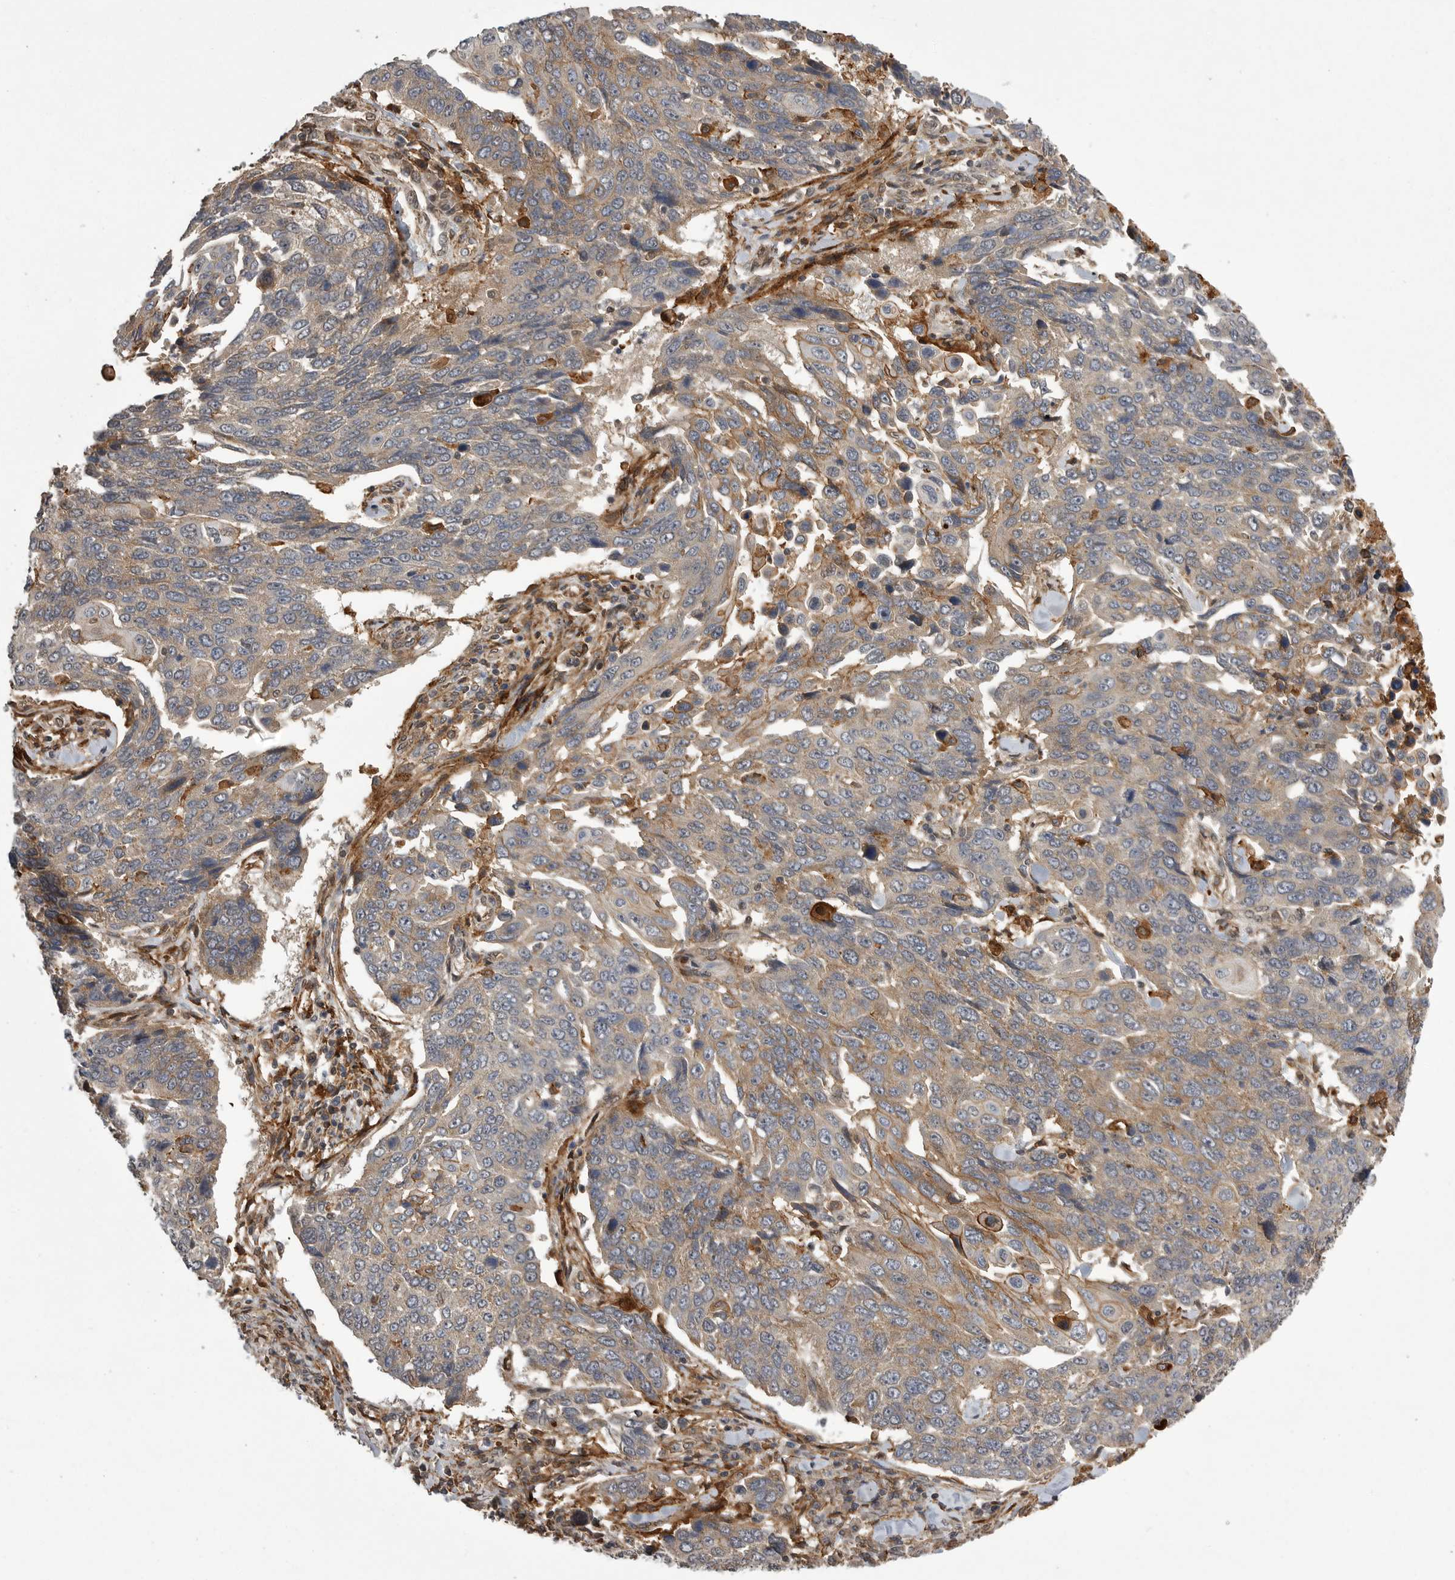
{"staining": {"intensity": "weak", "quantity": "25%-75%", "location": "cytoplasmic/membranous"}, "tissue": "lung cancer", "cell_type": "Tumor cells", "image_type": "cancer", "snomed": [{"axis": "morphology", "description": "Squamous cell carcinoma, NOS"}, {"axis": "topography", "description": "Lung"}], "caption": "Human lung cancer (squamous cell carcinoma) stained with a brown dye reveals weak cytoplasmic/membranous positive positivity in approximately 25%-75% of tumor cells.", "gene": "NECTIN1", "patient": {"sex": "male", "age": 66}}